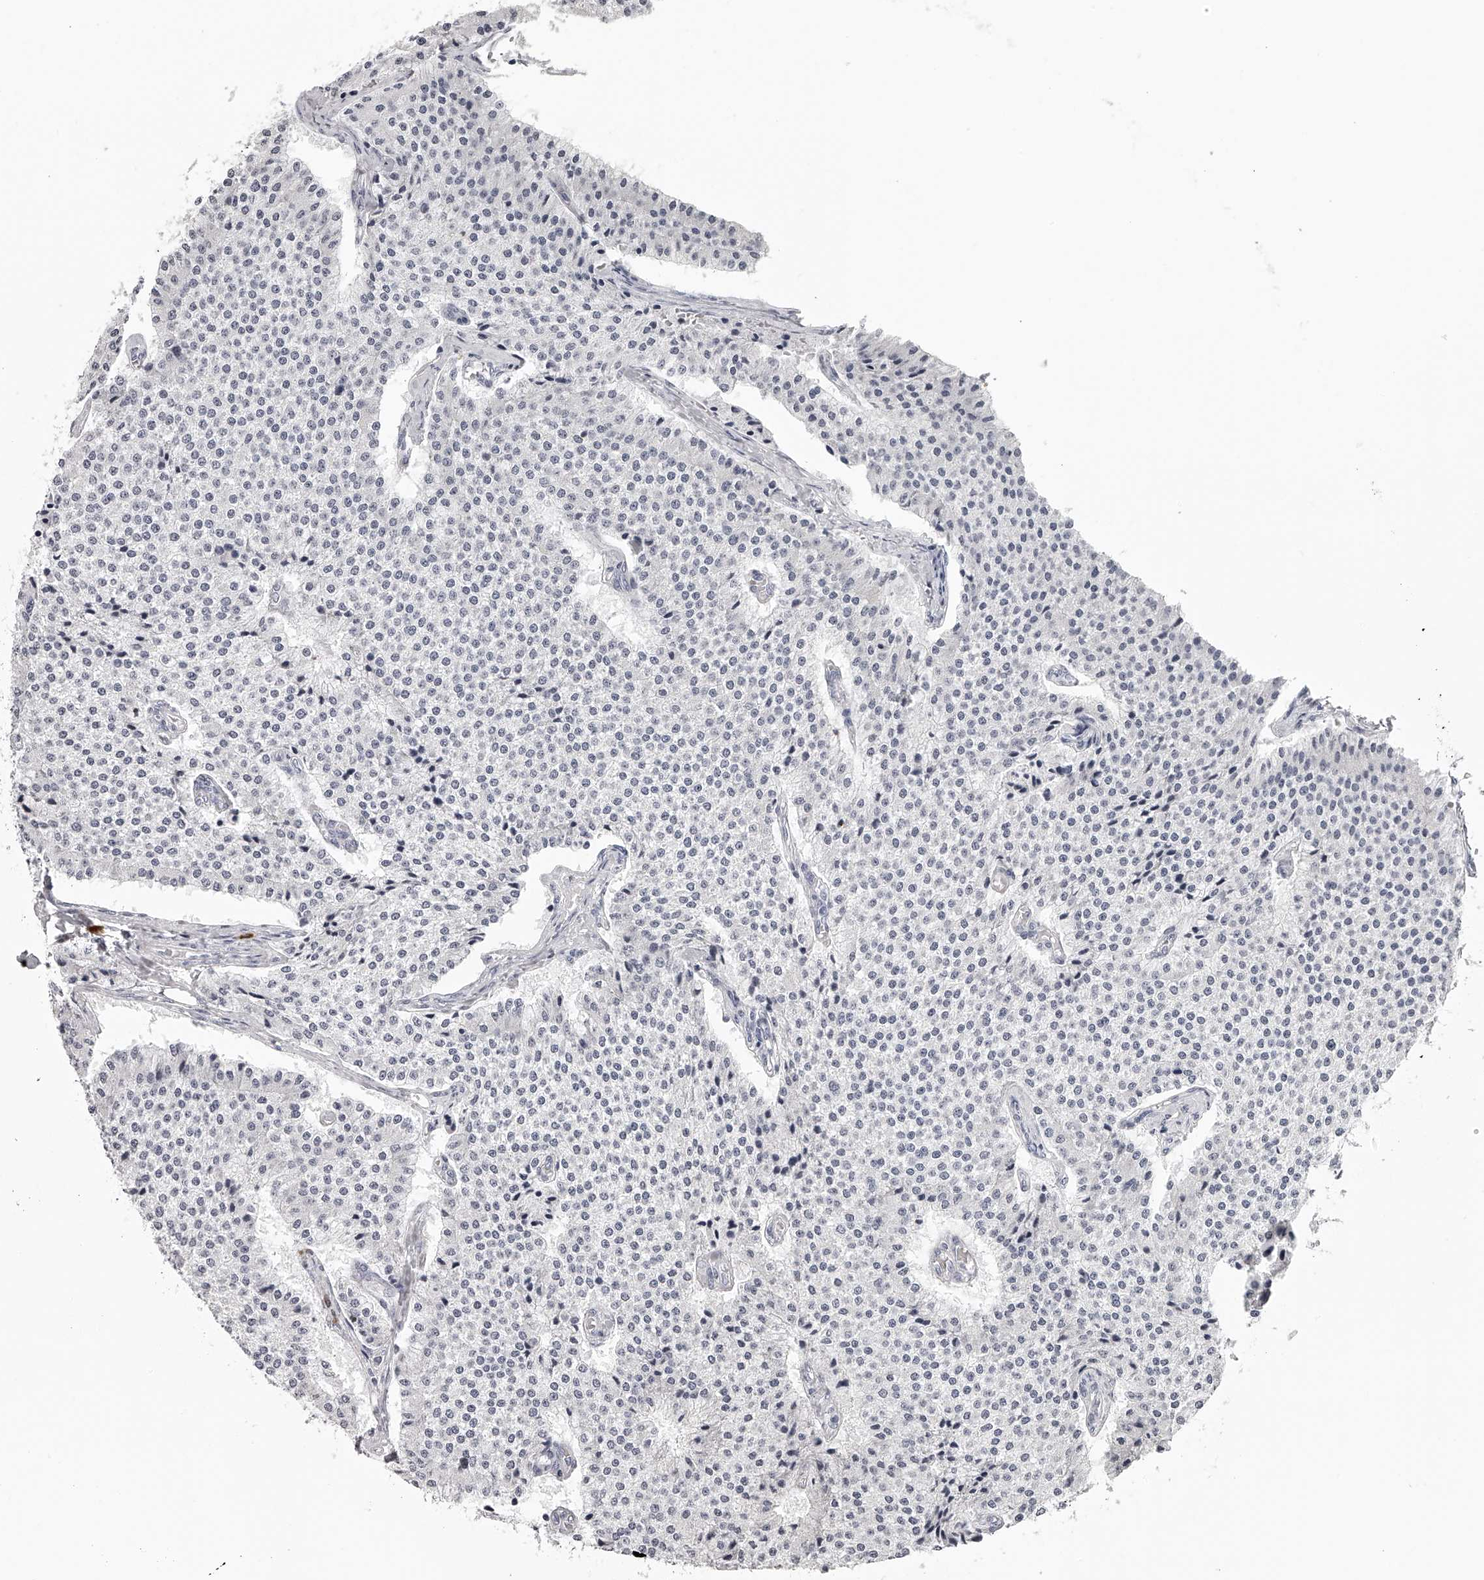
{"staining": {"intensity": "negative", "quantity": "none", "location": "none"}, "tissue": "carcinoid", "cell_type": "Tumor cells", "image_type": "cancer", "snomed": [{"axis": "morphology", "description": "Carcinoid, malignant, NOS"}, {"axis": "topography", "description": "Colon"}], "caption": "Immunohistochemical staining of carcinoid (malignant) reveals no significant positivity in tumor cells. (DAB (3,3'-diaminobenzidine) immunohistochemistry, high magnification).", "gene": "SEC11C", "patient": {"sex": "female", "age": 52}}